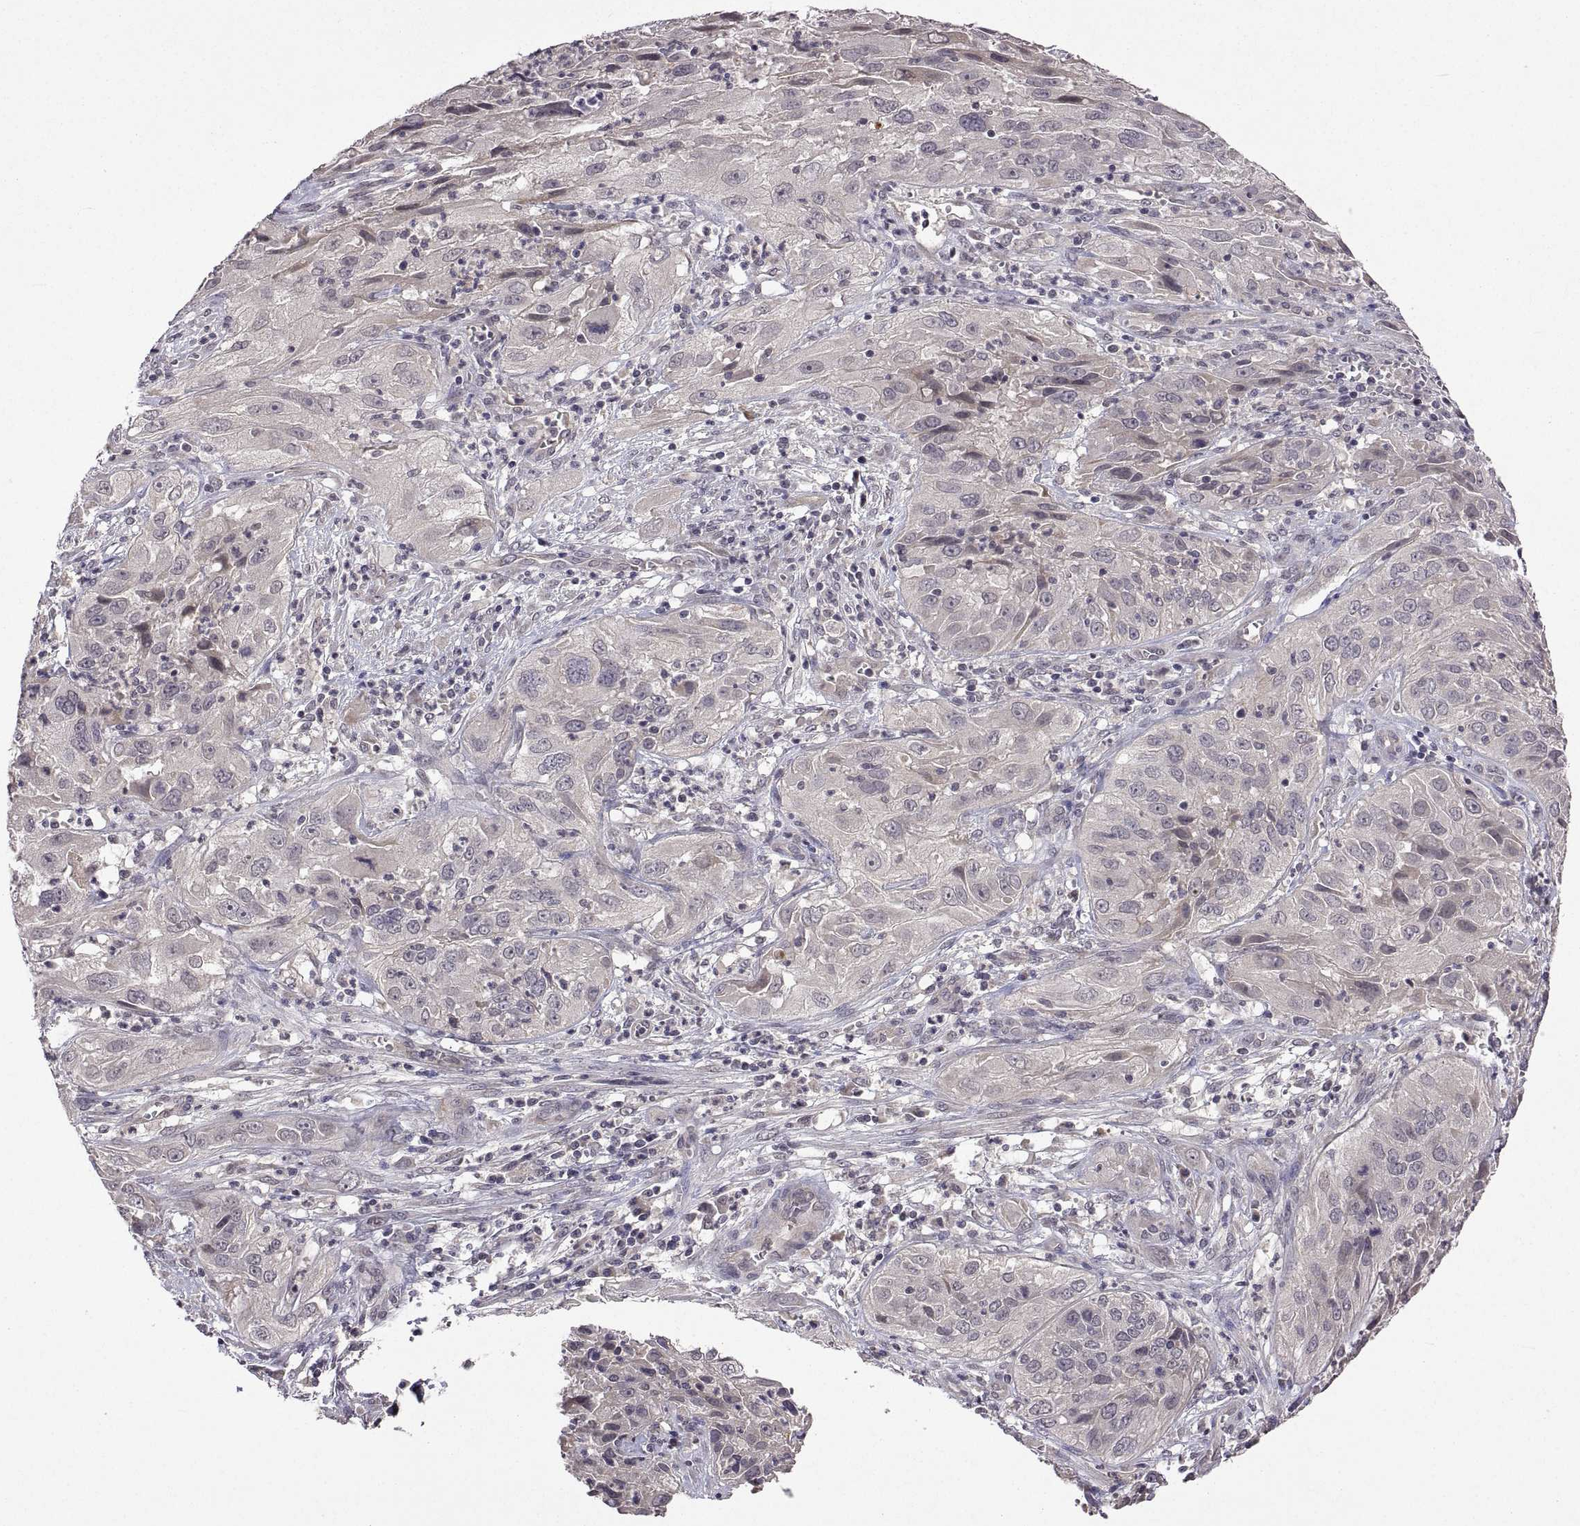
{"staining": {"intensity": "negative", "quantity": "none", "location": "none"}, "tissue": "cervical cancer", "cell_type": "Tumor cells", "image_type": "cancer", "snomed": [{"axis": "morphology", "description": "Squamous cell carcinoma, NOS"}, {"axis": "topography", "description": "Cervix"}], "caption": "Immunohistochemistry histopathology image of neoplastic tissue: cervical cancer (squamous cell carcinoma) stained with DAB (3,3'-diaminobenzidine) exhibits no significant protein staining in tumor cells.", "gene": "LAMA1", "patient": {"sex": "female", "age": 32}}